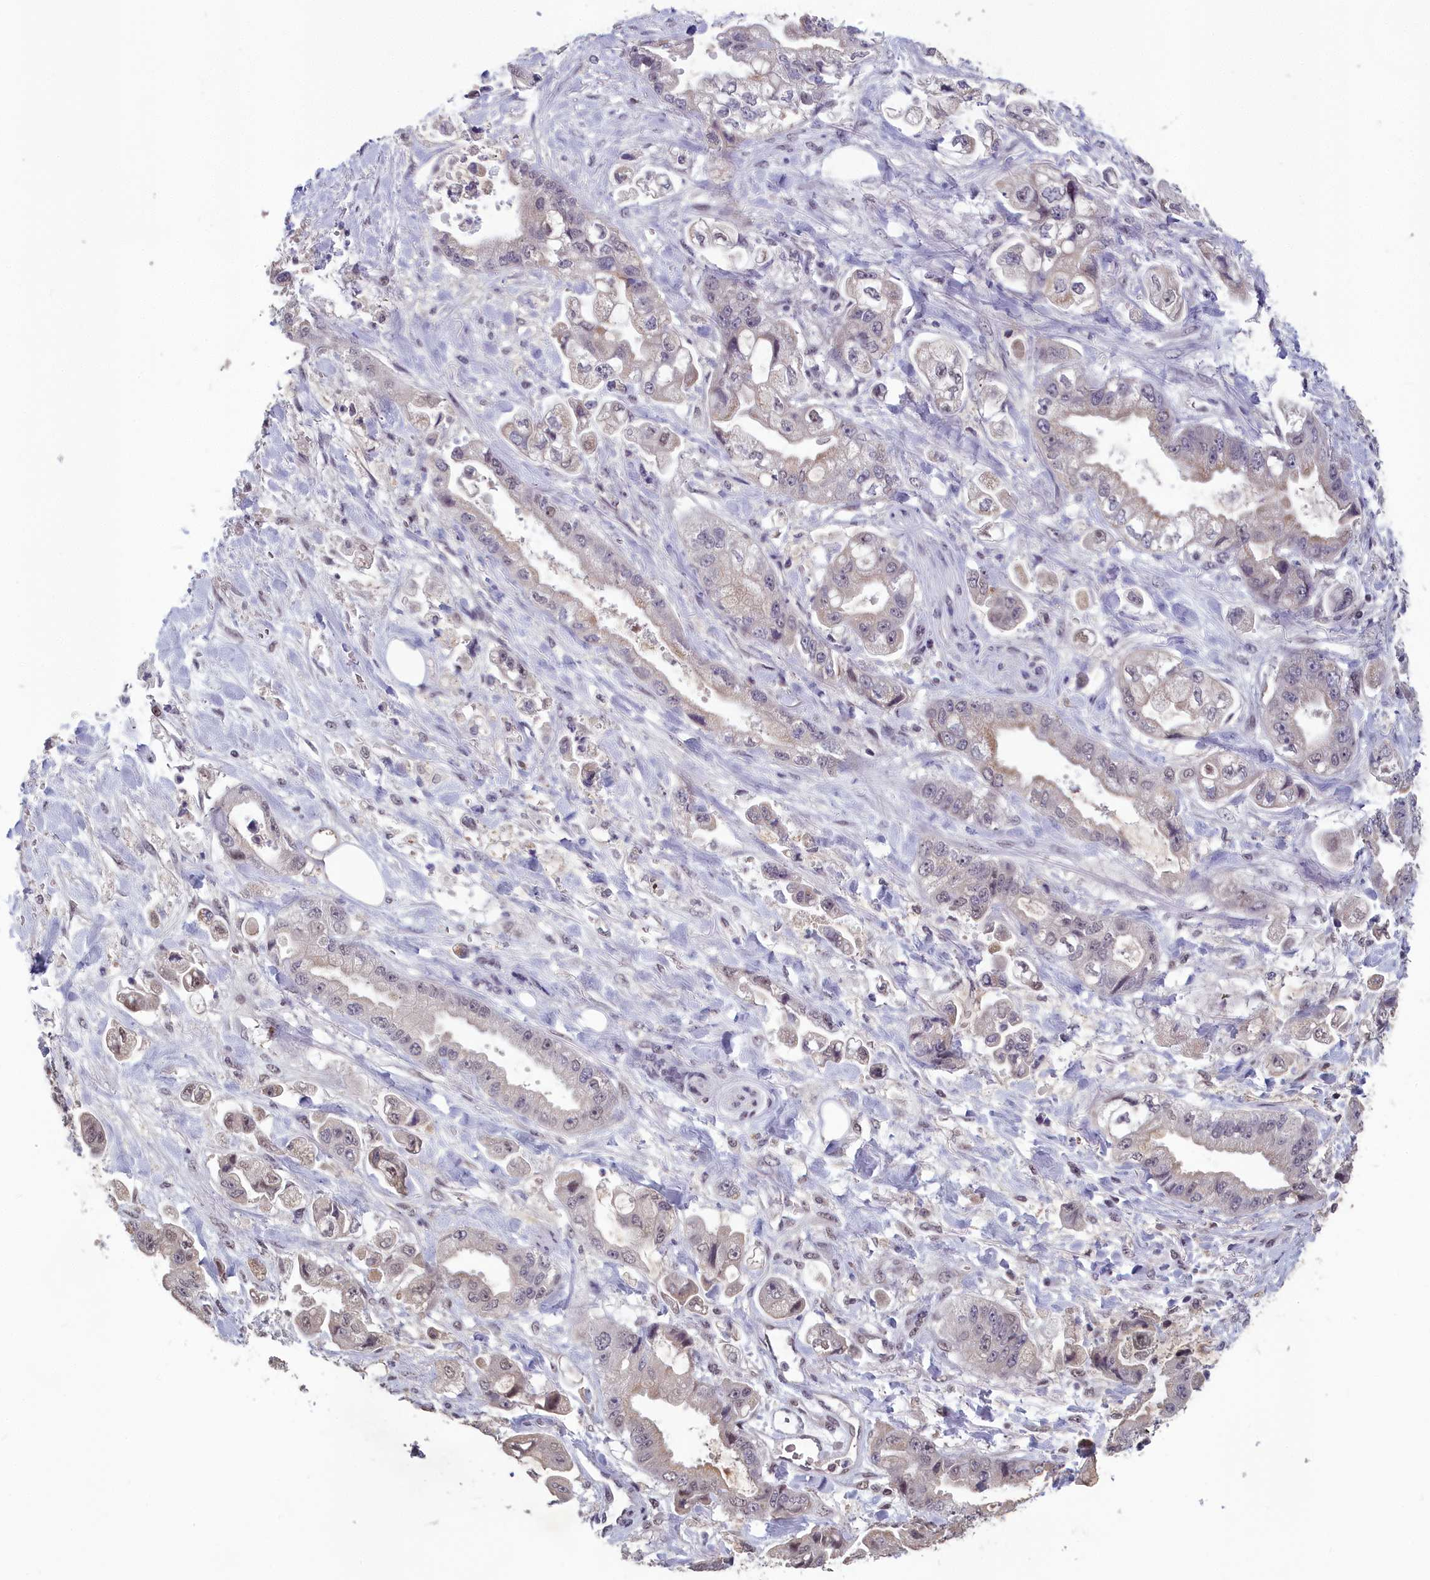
{"staining": {"intensity": "weak", "quantity": "25%-75%", "location": "nuclear"}, "tissue": "stomach cancer", "cell_type": "Tumor cells", "image_type": "cancer", "snomed": [{"axis": "morphology", "description": "Adenocarcinoma, NOS"}, {"axis": "topography", "description": "Stomach"}], "caption": "There is low levels of weak nuclear staining in tumor cells of stomach adenocarcinoma, as demonstrated by immunohistochemical staining (brown color).", "gene": "MT-CO3", "patient": {"sex": "male", "age": 62}}